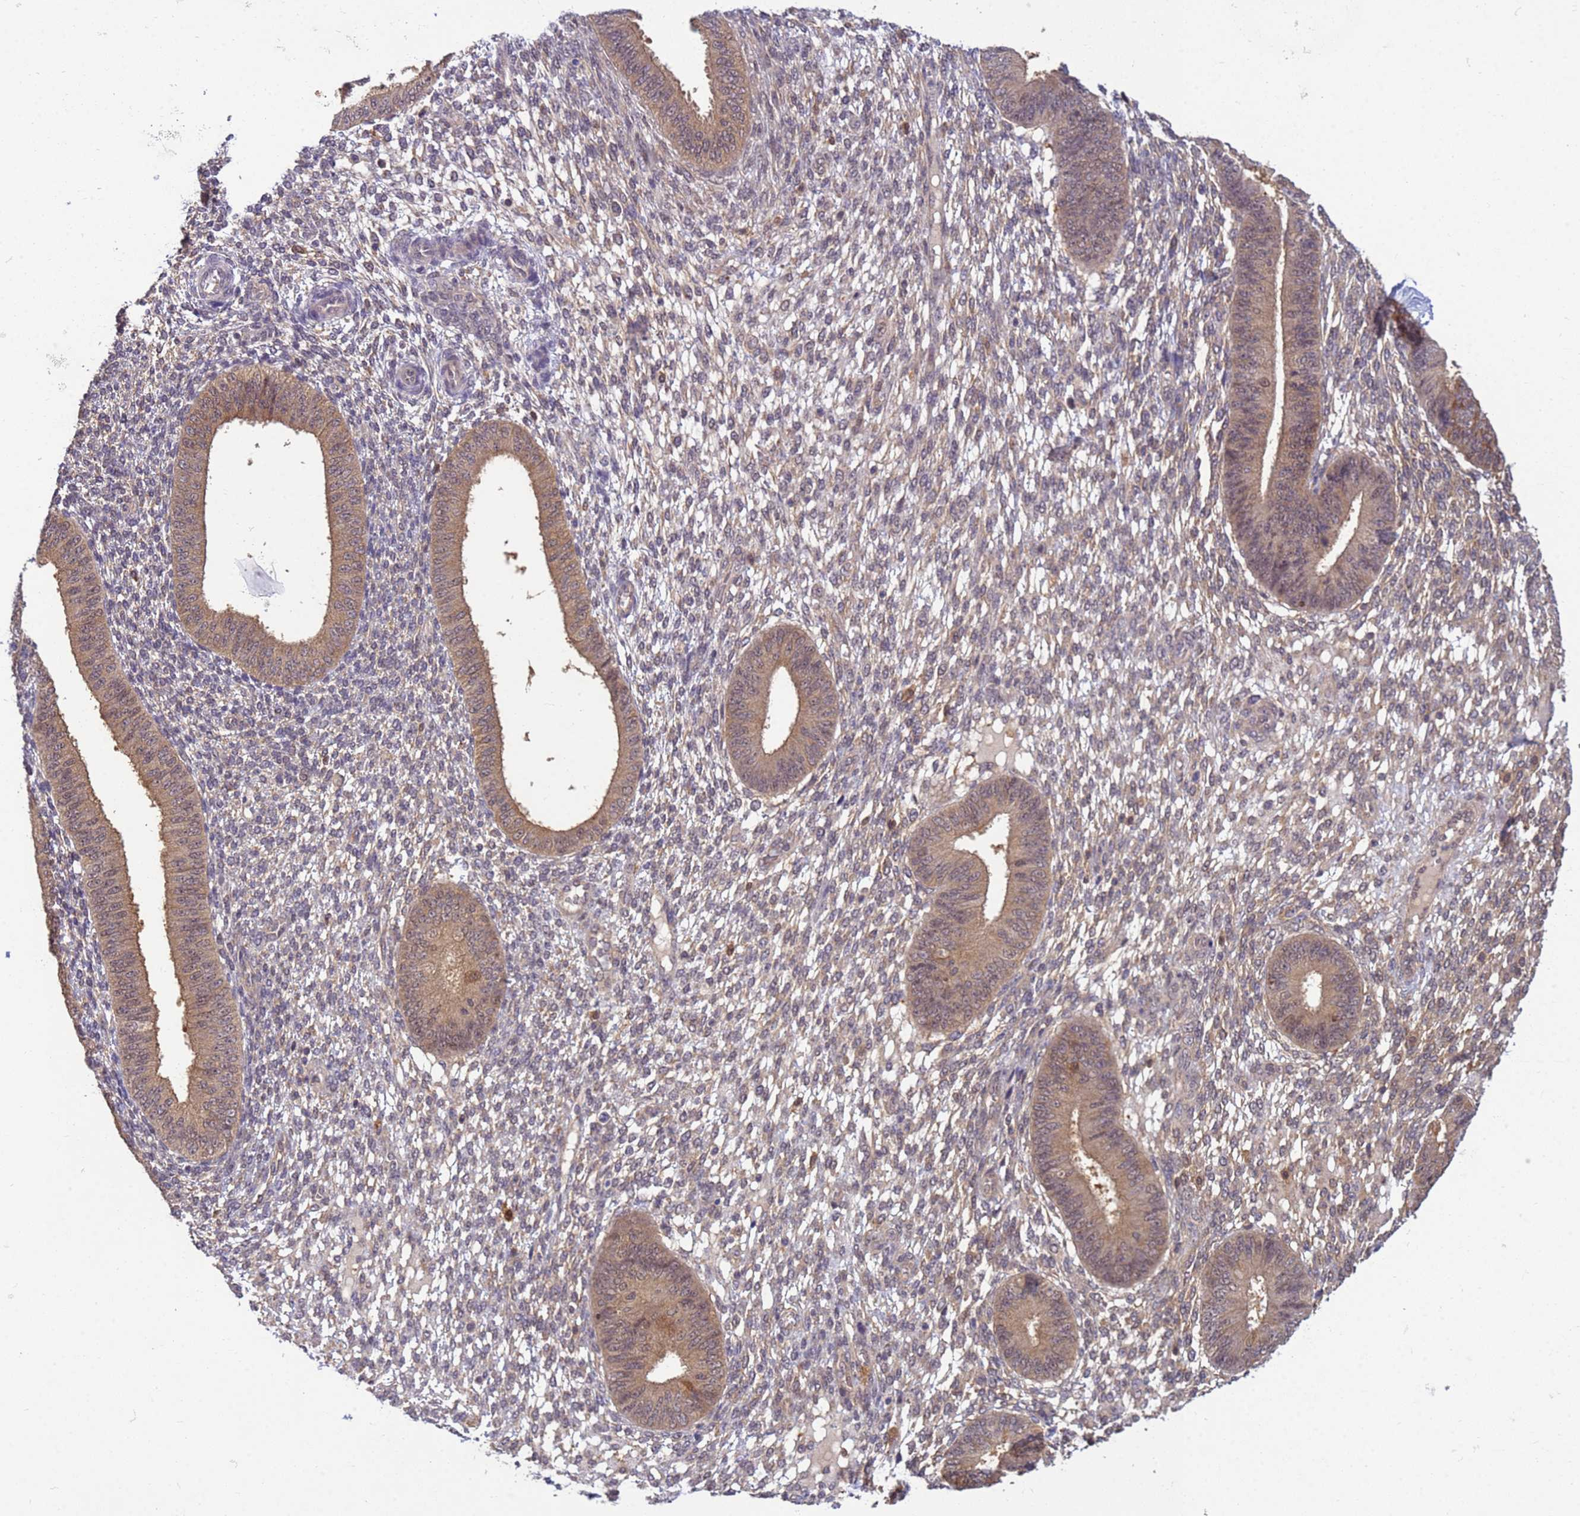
{"staining": {"intensity": "weak", "quantity": "25%-75%", "location": "cytoplasmic/membranous,nuclear"}, "tissue": "endometrium", "cell_type": "Cells in endometrial stroma", "image_type": "normal", "snomed": [{"axis": "morphology", "description": "Normal tissue, NOS"}, {"axis": "topography", "description": "Endometrium"}], "caption": "Human endometrium stained for a protein (brown) shows weak cytoplasmic/membranous,nuclear positive expression in approximately 25%-75% of cells in endometrial stroma.", "gene": "NPEPPS", "patient": {"sex": "female", "age": 49}}